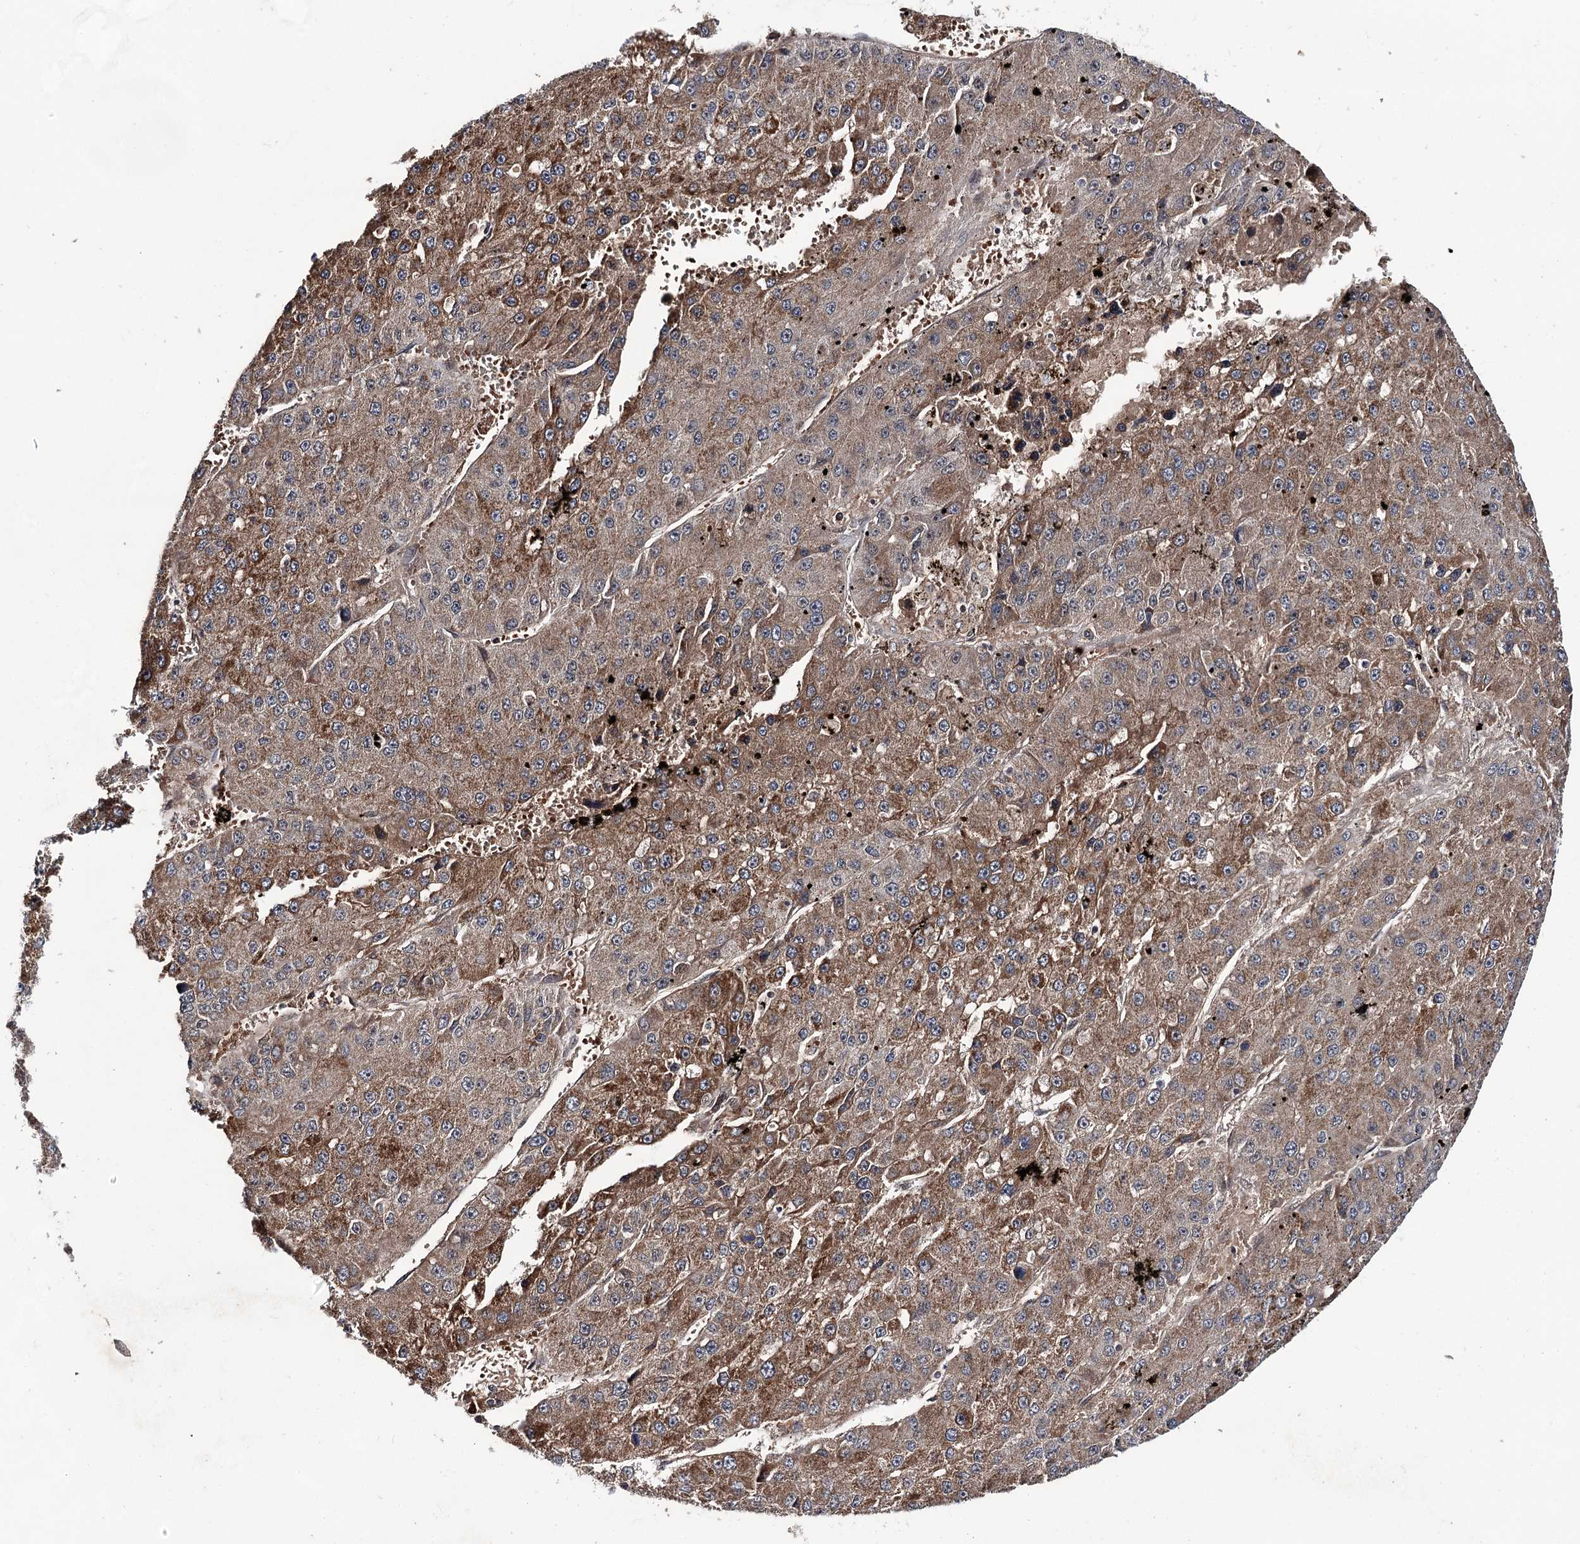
{"staining": {"intensity": "moderate", "quantity": "25%-75%", "location": "cytoplasmic/membranous"}, "tissue": "liver cancer", "cell_type": "Tumor cells", "image_type": "cancer", "snomed": [{"axis": "morphology", "description": "Carcinoma, Hepatocellular, NOS"}, {"axis": "topography", "description": "Liver"}], "caption": "Protein staining by IHC exhibits moderate cytoplasmic/membranous positivity in approximately 25%-75% of tumor cells in hepatocellular carcinoma (liver).", "gene": "MSANTD2", "patient": {"sex": "female", "age": 73}}